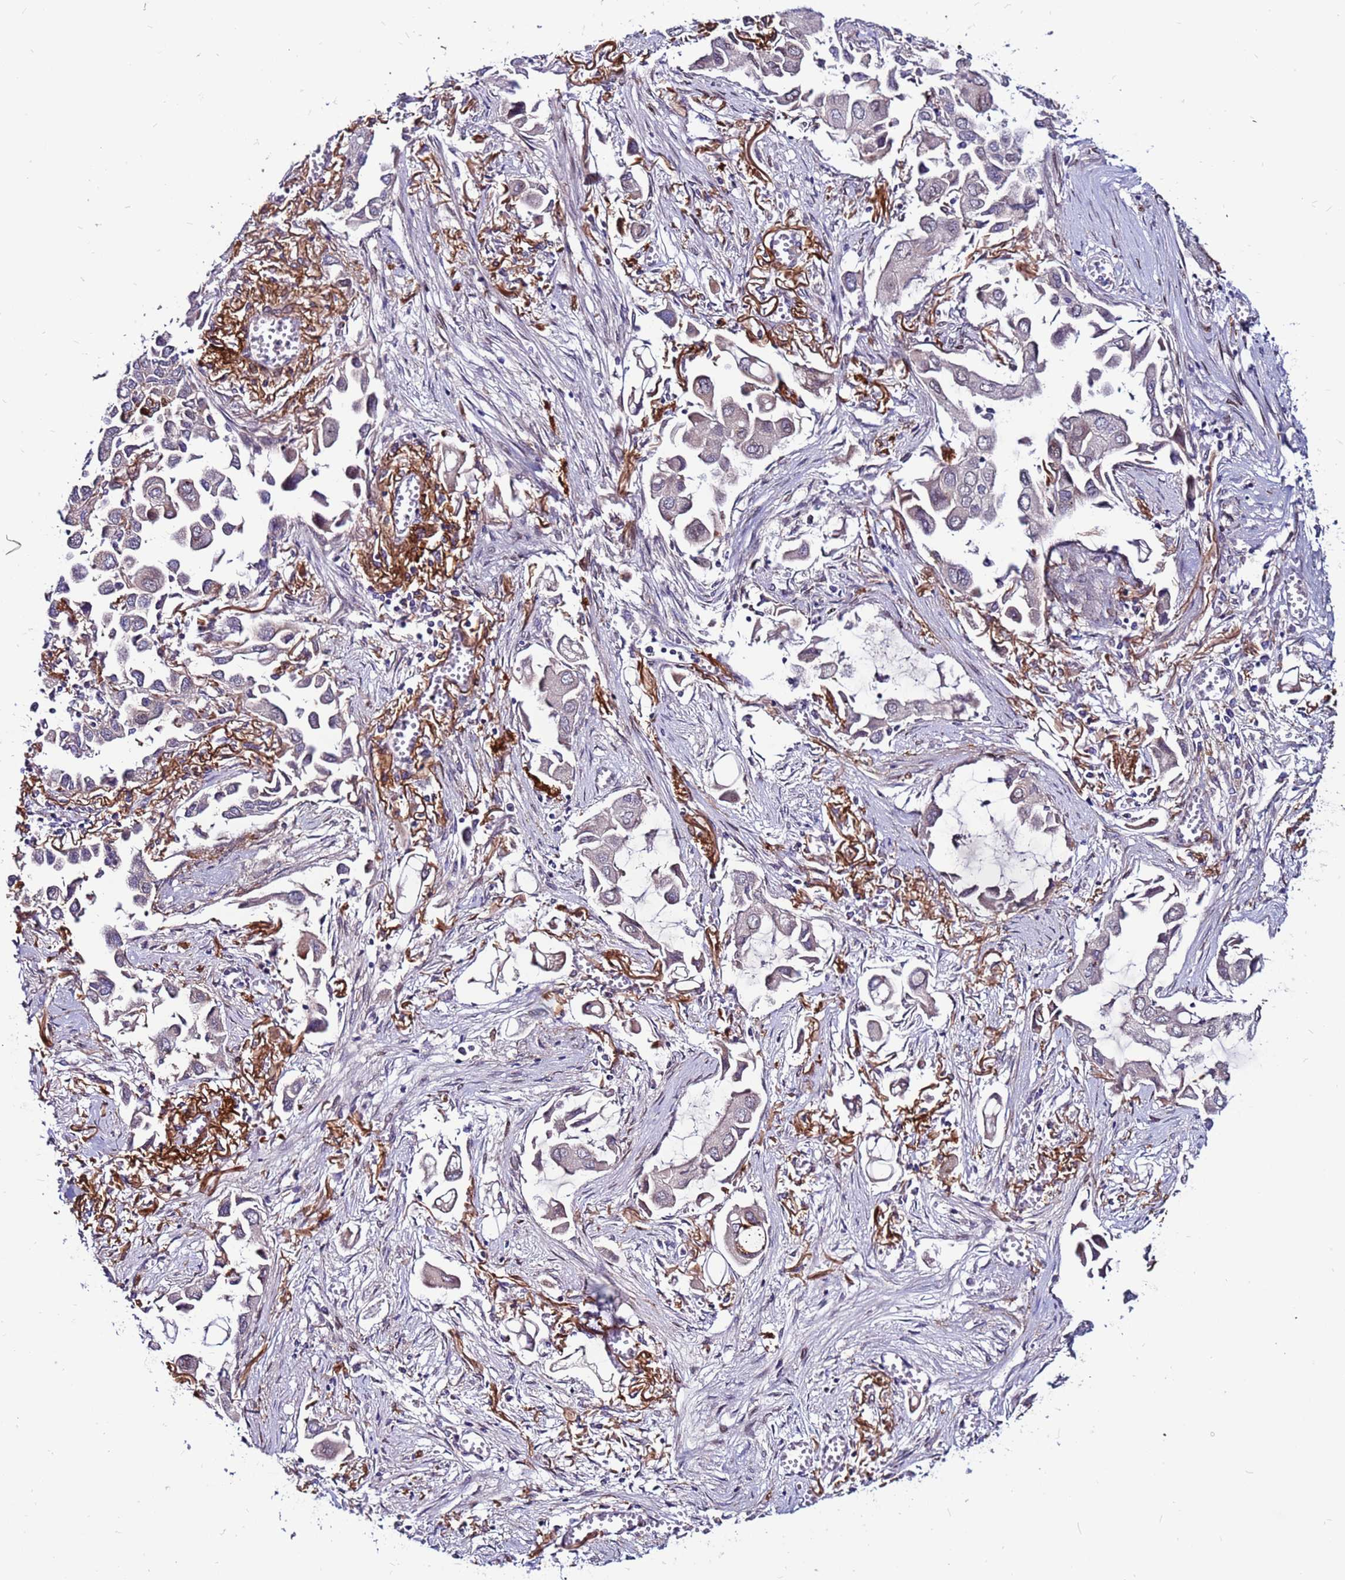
{"staining": {"intensity": "negative", "quantity": "none", "location": "none"}, "tissue": "lung cancer", "cell_type": "Tumor cells", "image_type": "cancer", "snomed": [{"axis": "morphology", "description": "Adenocarcinoma, NOS"}, {"axis": "topography", "description": "Lung"}], "caption": "This histopathology image is of adenocarcinoma (lung) stained with IHC to label a protein in brown with the nuclei are counter-stained blue. There is no positivity in tumor cells.", "gene": "CCDC71", "patient": {"sex": "female", "age": 76}}